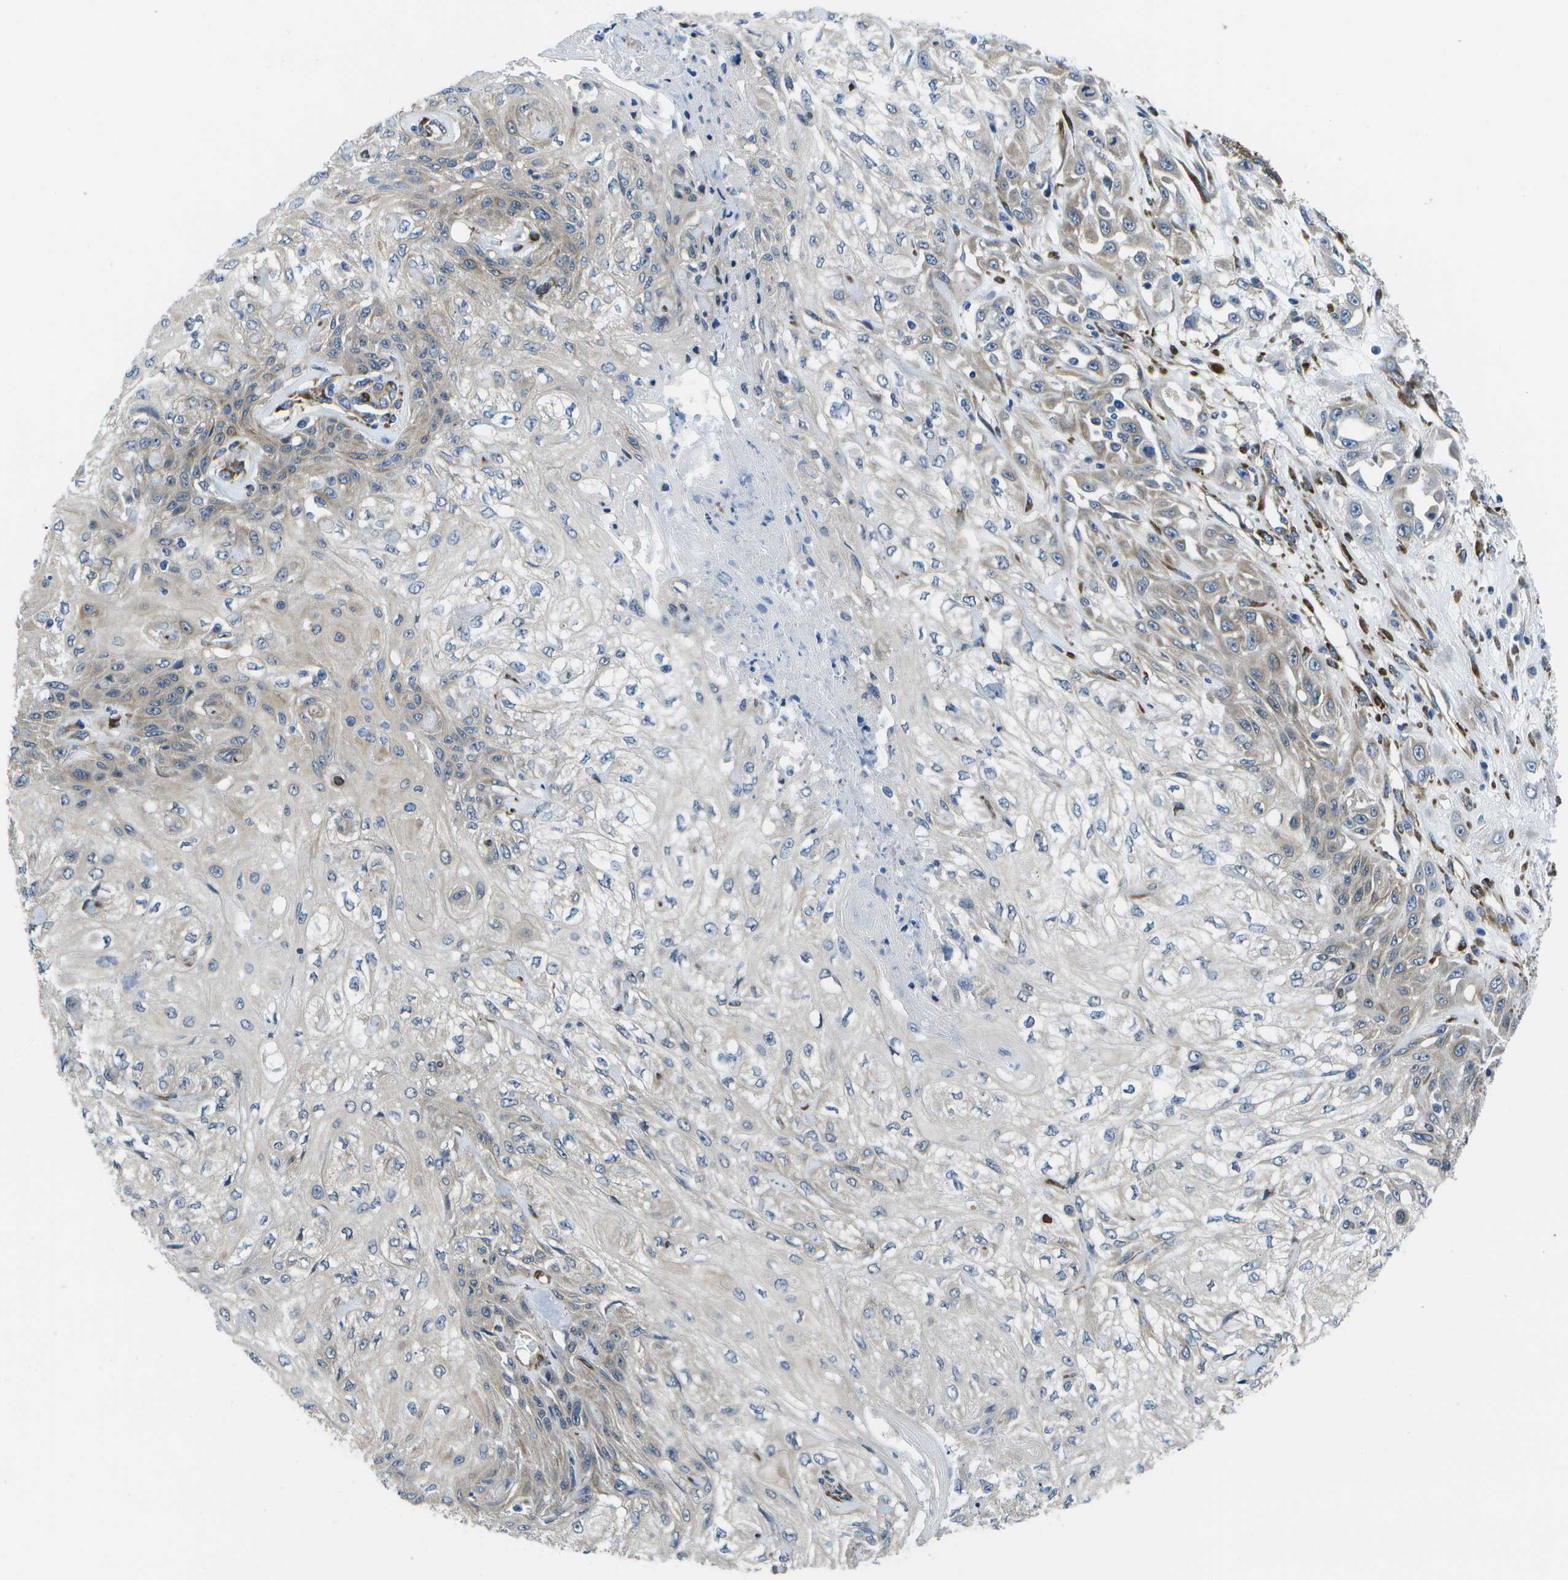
{"staining": {"intensity": "weak", "quantity": "<25%", "location": "cytoplasmic/membranous"}, "tissue": "skin cancer", "cell_type": "Tumor cells", "image_type": "cancer", "snomed": [{"axis": "morphology", "description": "Squamous cell carcinoma, NOS"}, {"axis": "morphology", "description": "Squamous cell carcinoma, metastatic, NOS"}, {"axis": "topography", "description": "Skin"}, {"axis": "topography", "description": "Lymph node"}], "caption": "High magnification brightfield microscopy of skin squamous cell carcinoma stained with DAB (3,3'-diaminobenzidine) (brown) and counterstained with hematoxylin (blue): tumor cells show no significant positivity.", "gene": "P3H1", "patient": {"sex": "male", "age": 75}}